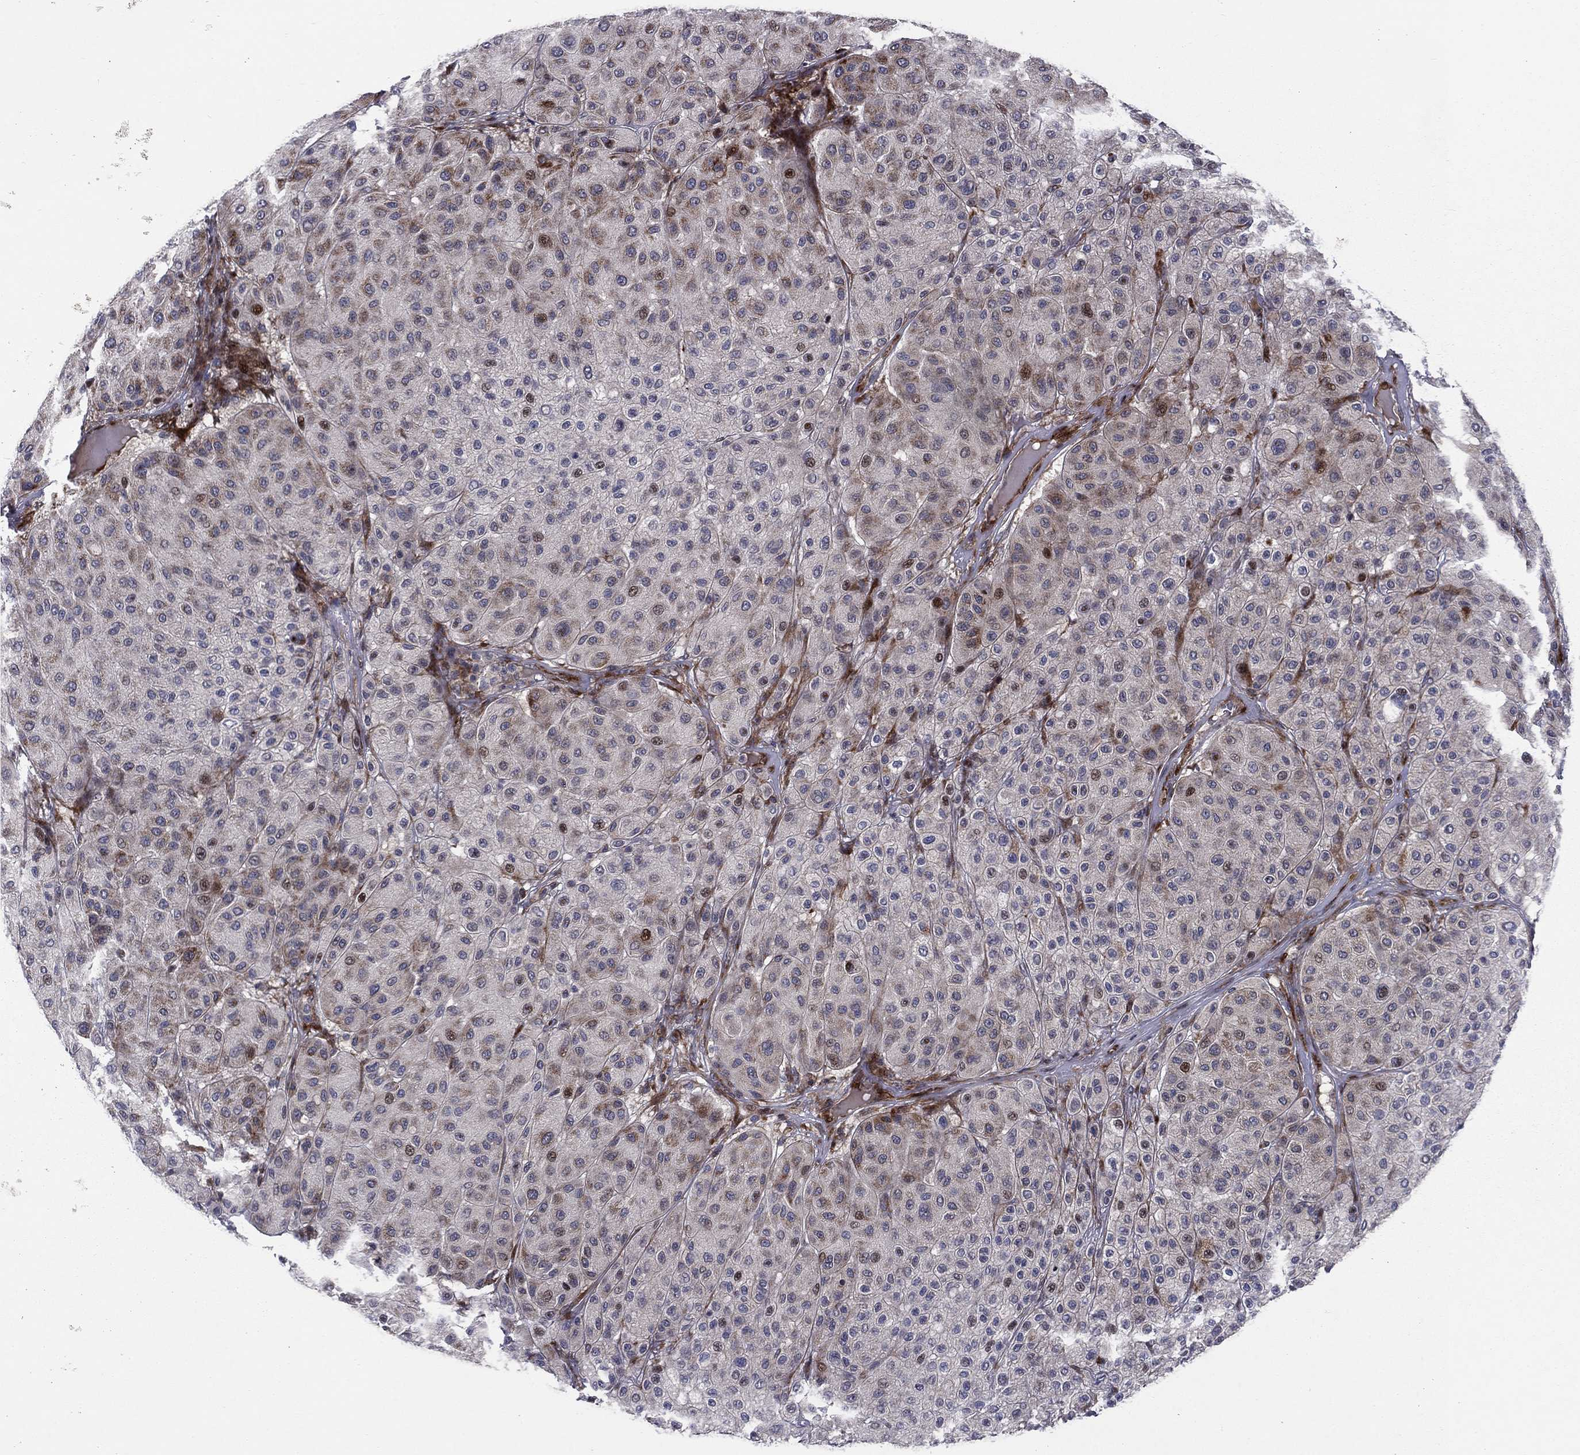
{"staining": {"intensity": "moderate", "quantity": "<25%", "location": "cytoplasmic/membranous,nuclear"}, "tissue": "melanoma", "cell_type": "Tumor cells", "image_type": "cancer", "snomed": [{"axis": "morphology", "description": "Malignant melanoma, Metastatic site"}, {"axis": "topography", "description": "Smooth muscle"}], "caption": "Malignant melanoma (metastatic site) was stained to show a protein in brown. There is low levels of moderate cytoplasmic/membranous and nuclear expression in about <25% of tumor cells.", "gene": "MIOS", "patient": {"sex": "male", "age": 41}}